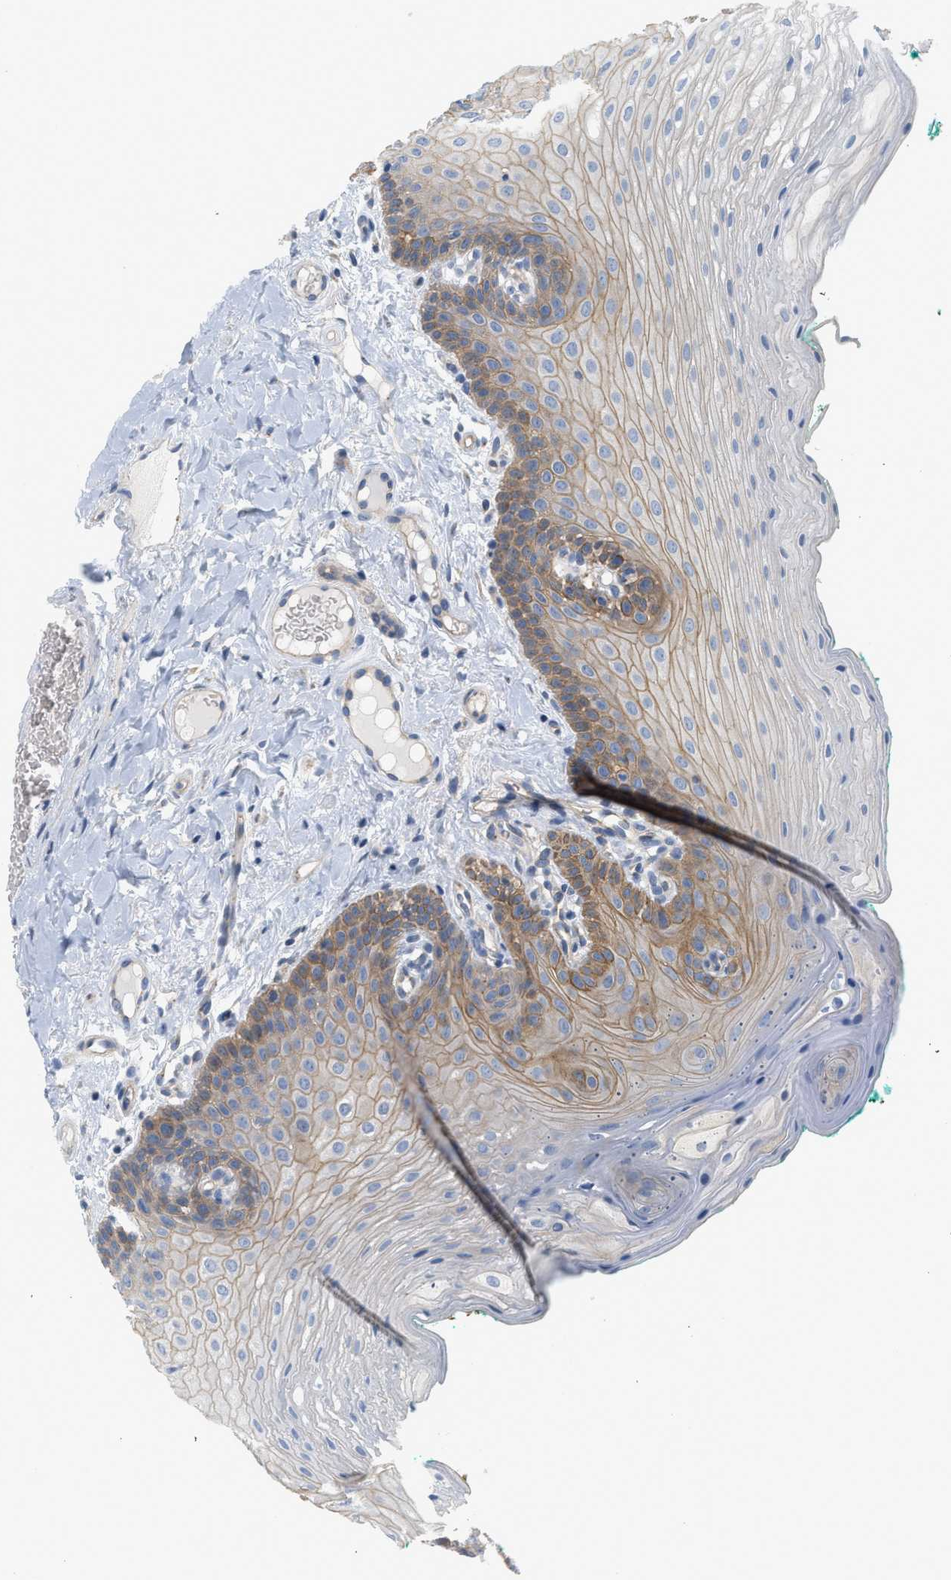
{"staining": {"intensity": "moderate", "quantity": "25%-75%", "location": "cytoplasmic/membranous"}, "tissue": "oral mucosa", "cell_type": "Squamous epithelial cells", "image_type": "normal", "snomed": [{"axis": "morphology", "description": "Normal tissue, NOS"}, {"axis": "topography", "description": "Oral tissue"}], "caption": "Brown immunohistochemical staining in normal human oral mucosa demonstrates moderate cytoplasmic/membranous positivity in approximately 25%-75% of squamous epithelial cells. (Brightfield microscopy of DAB IHC at high magnification).", "gene": "CTXN1", "patient": {"sex": "male", "age": 58}}